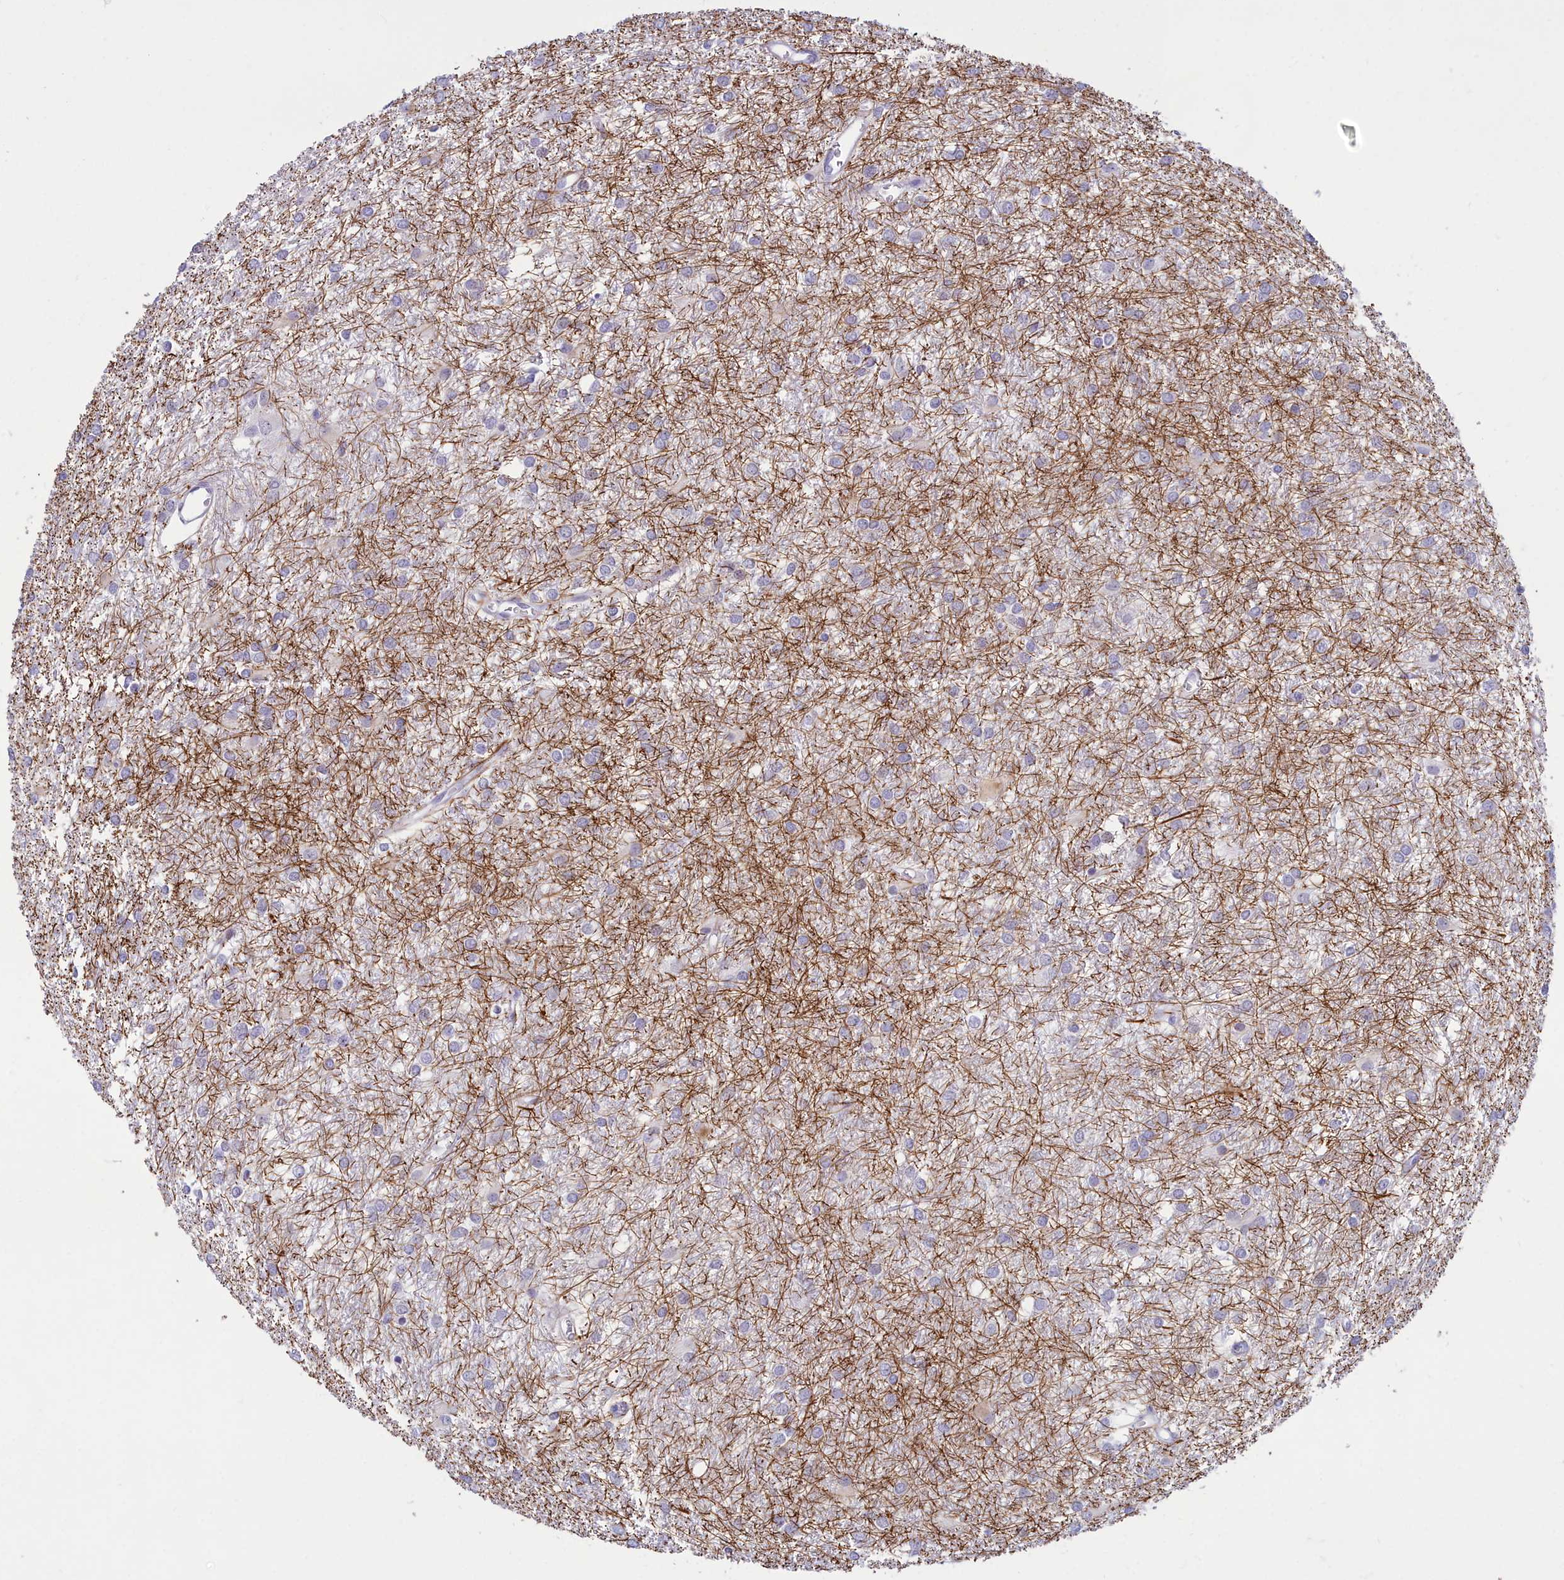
{"staining": {"intensity": "negative", "quantity": "none", "location": "none"}, "tissue": "glioma", "cell_type": "Tumor cells", "image_type": "cancer", "snomed": [{"axis": "morphology", "description": "Glioma, malignant, High grade"}, {"axis": "topography", "description": "Brain"}], "caption": "Protein analysis of malignant high-grade glioma exhibits no significant expression in tumor cells.", "gene": "SNX20", "patient": {"sex": "female", "age": 50}}